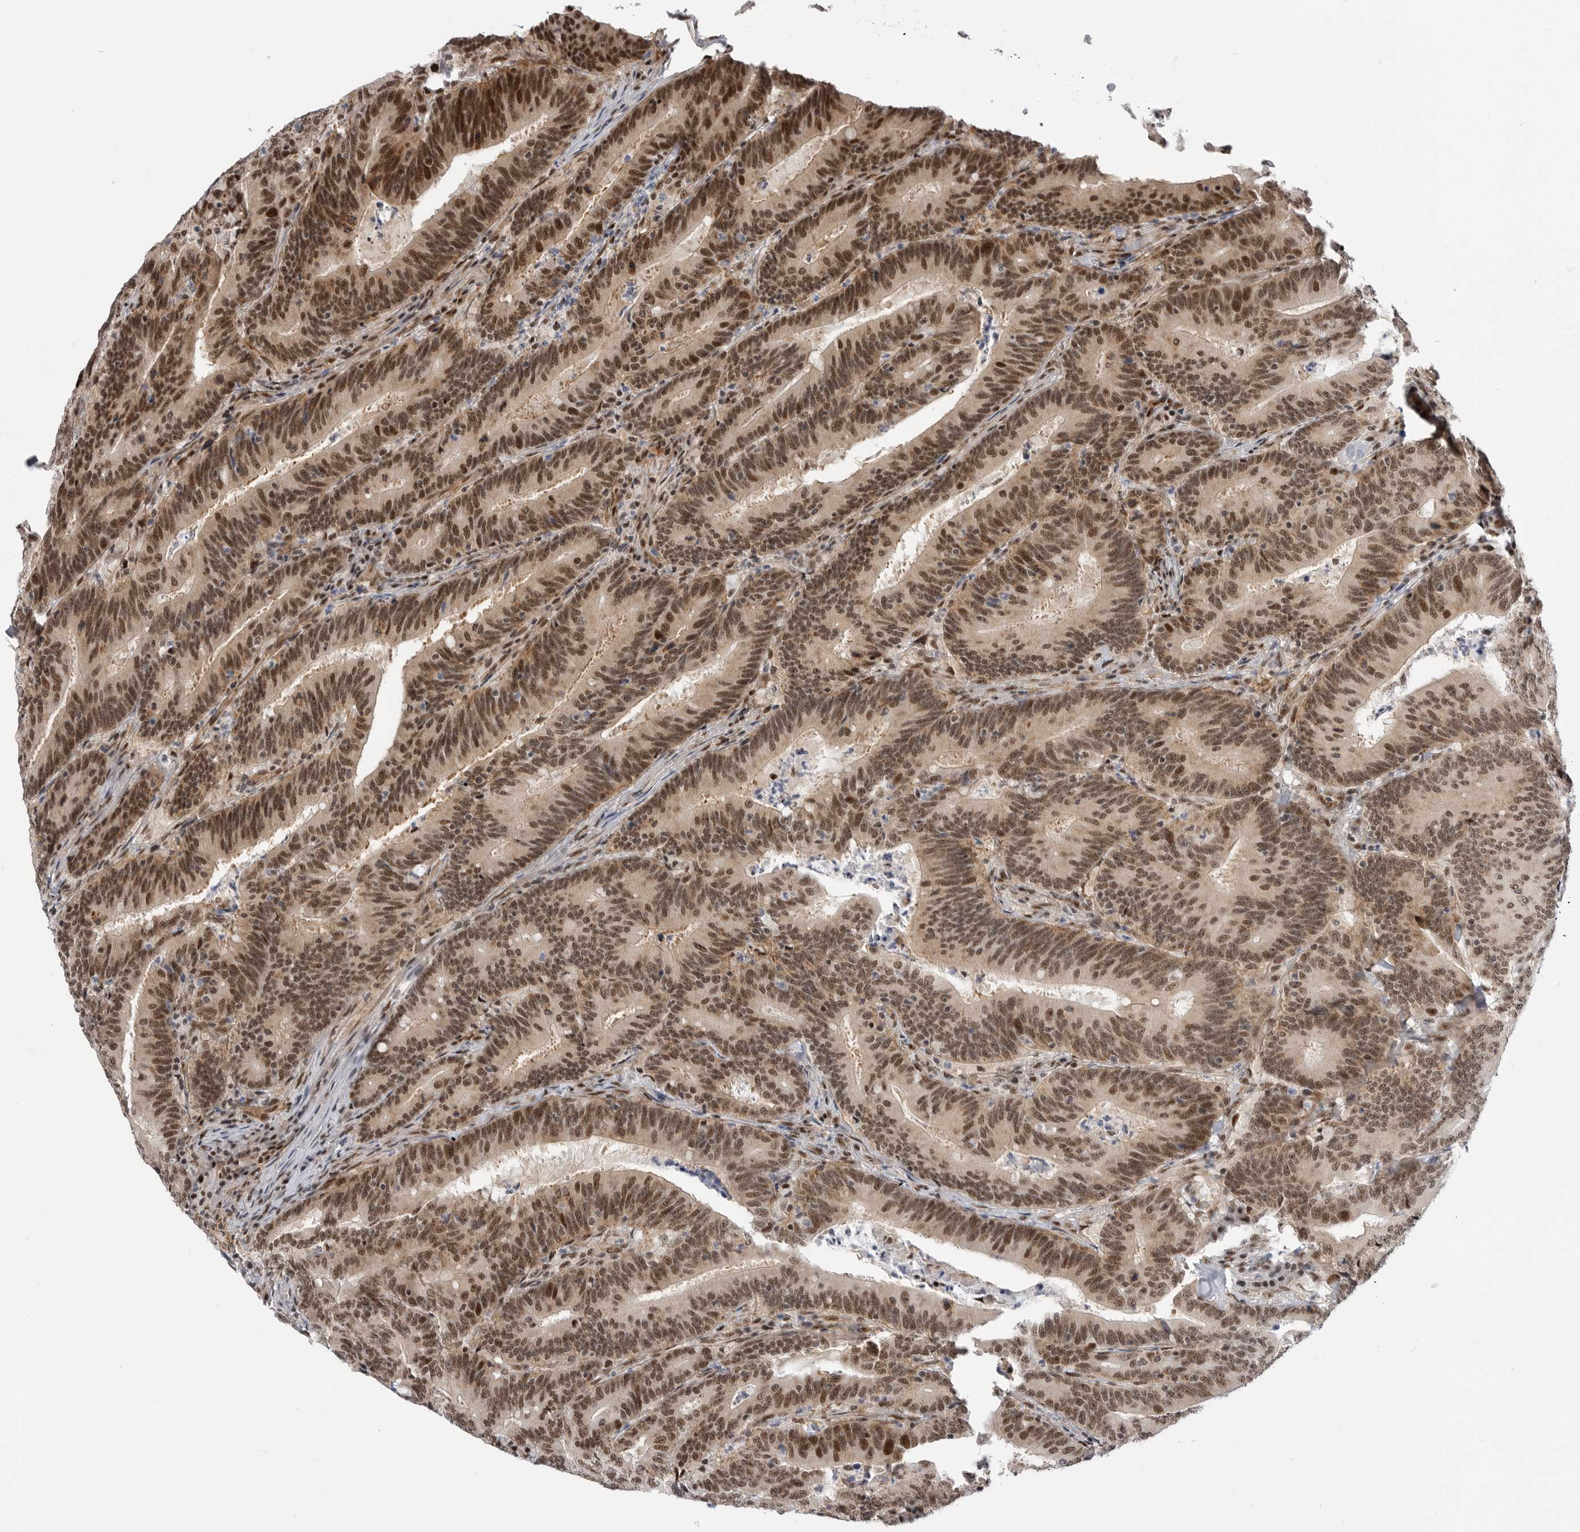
{"staining": {"intensity": "strong", "quantity": ">75%", "location": "nuclear"}, "tissue": "colorectal cancer", "cell_type": "Tumor cells", "image_type": "cancer", "snomed": [{"axis": "morphology", "description": "Adenocarcinoma, NOS"}, {"axis": "topography", "description": "Colon"}], "caption": "Colorectal adenocarcinoma stained with a brown dye shows strong nuclear positive staining in about >75% of tumor cells.", "gene": "GPATCH2", "patient": {"sex": "female", "age": 66}}